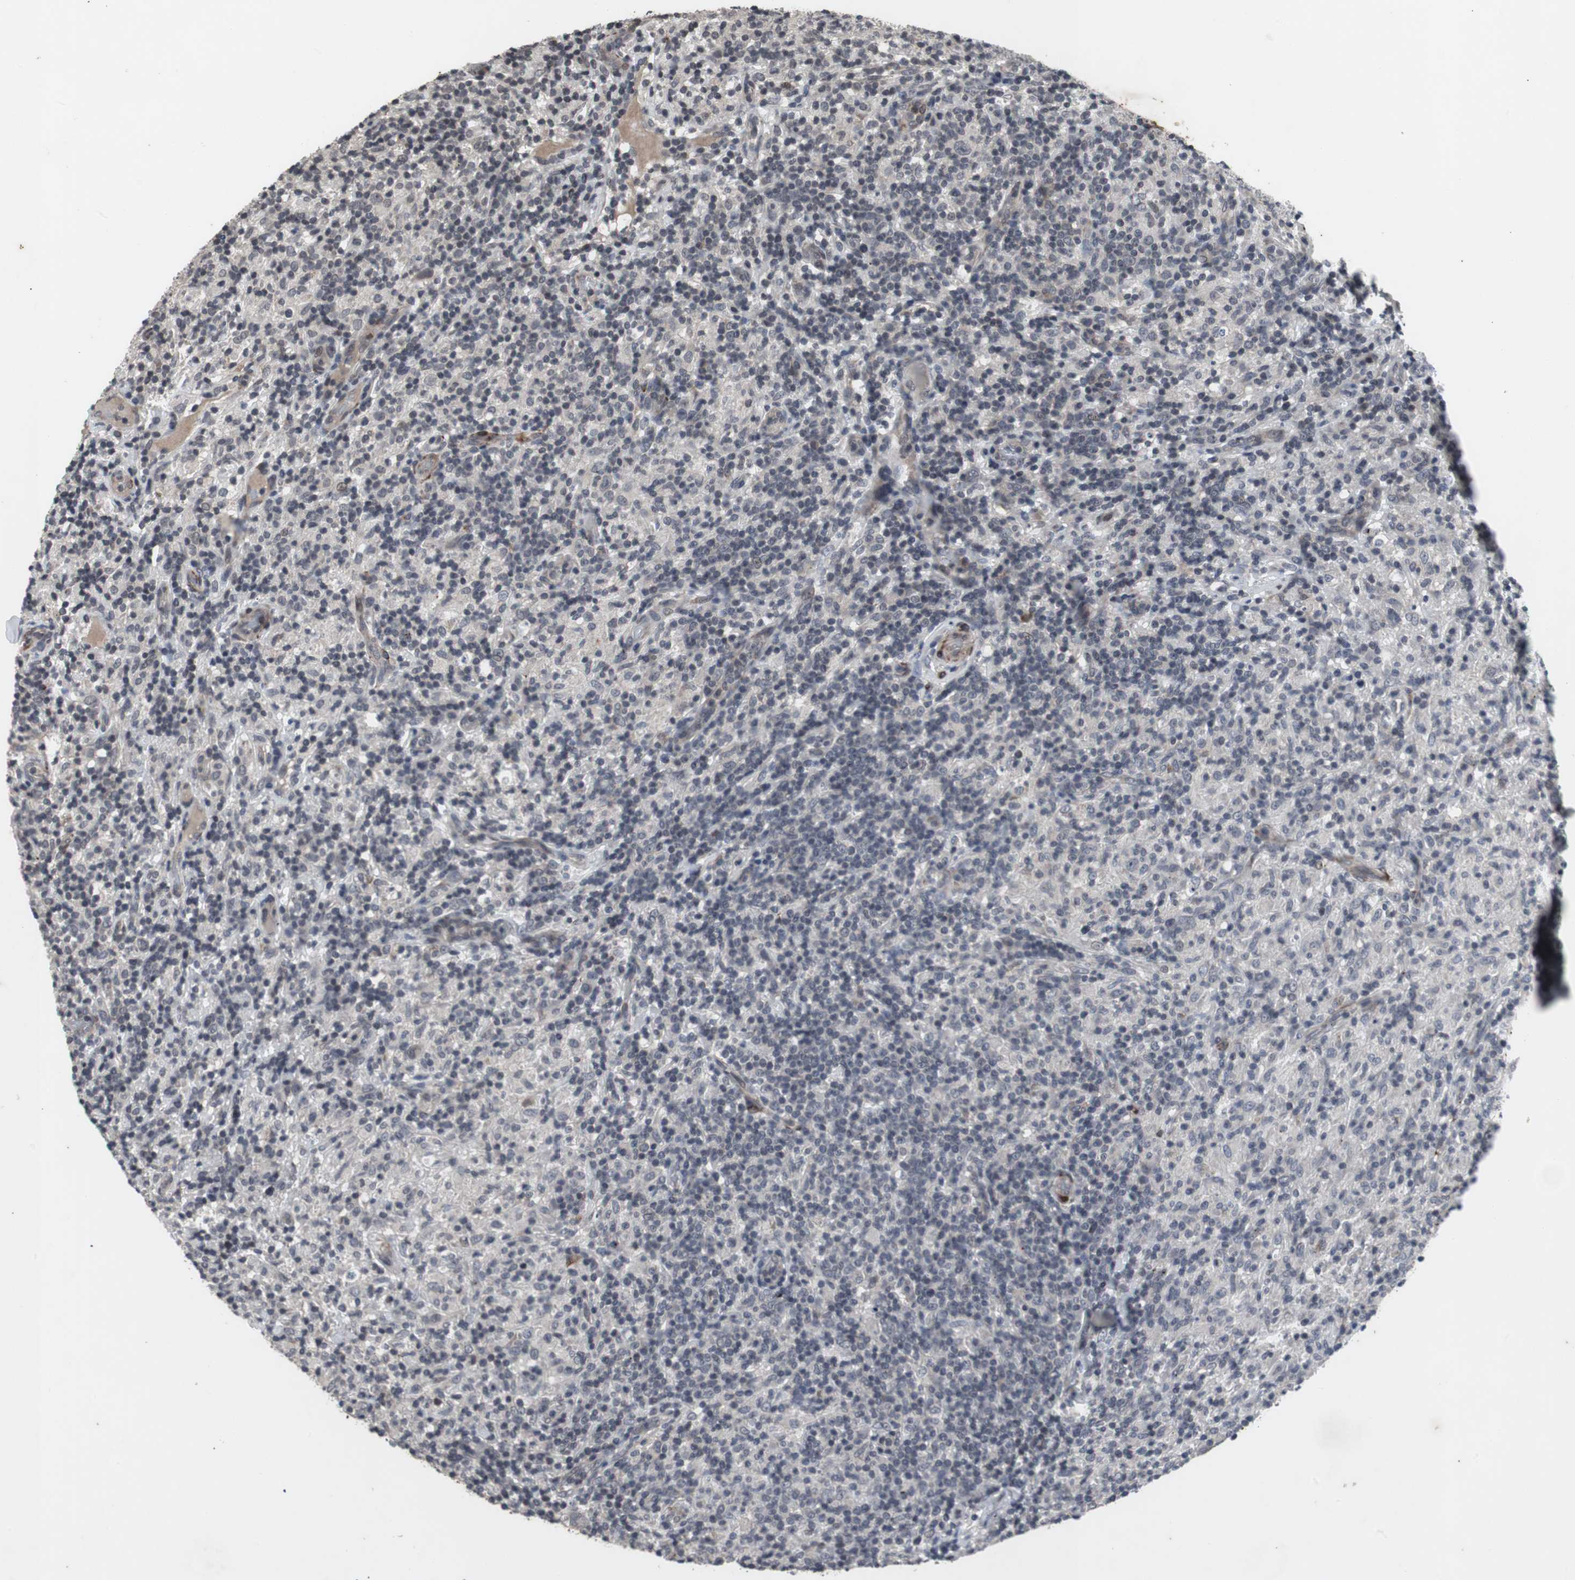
{"staining": {"intensity": "negative", "quantity": "none", "location": "none"}, "tissue": "lymphoma", "cell_type": "Tumor cells", "image_type": "cancer", "snomed": [{"axis": "morphology", "description": "Hodgkin's disease, NOS"}, {"axis": "topography", "description": "Lymph node"}], "caption": "Tumor cells are negative for brown protein staining in lymphoma.", "gene": "CRADD", "patient": {"sex": "male", "age": 70}}